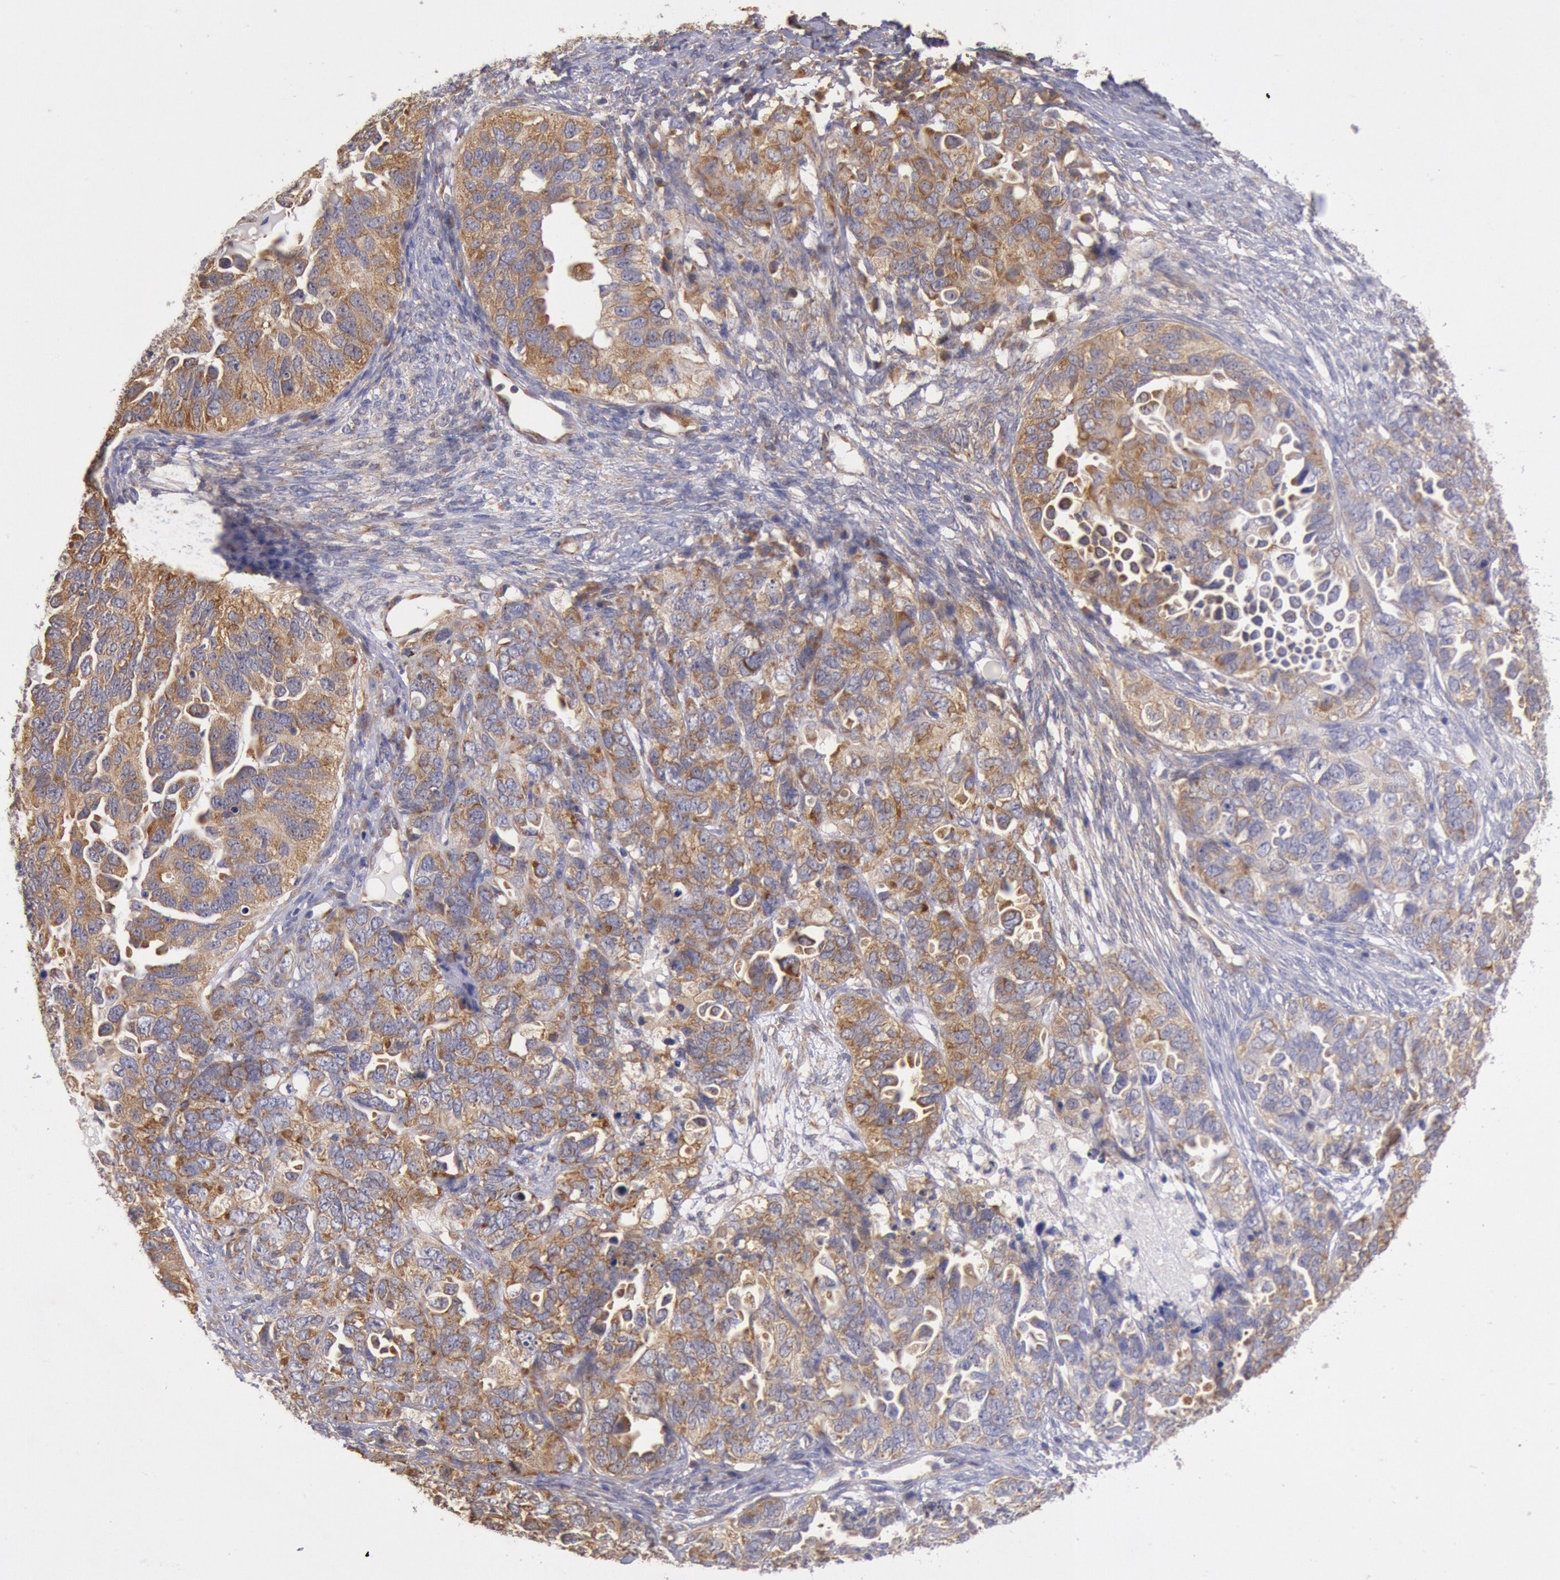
{"staining": {"intensity": "moderate", "quantity": ">75%", "location": "cytoplasmic/membranous"}, "tissue": "ovarian cancer", "cell_type": "Tumor cells", "image_type": "cancer", "snomed": [{"axis": "morphology", "description": "Cystadenocarcinoma, serous, NOS"}, {"axis": "topography", "description": "Ovary"}], "caption": "Protein expression analysis of ovarian serous cystadenocarcinoma displays moderate cytoplasmic/membranous staining in approximately >75% of tumor cells. The staining was performed using DAB (3,3'-diaminobenzidine) to visualize the protein expression in brown, while the nuclei were stained in blue with hematoxylin (Magnification: 20x).", "gene": "DRG1", "patient": {"sex": "female", "age": 82}}